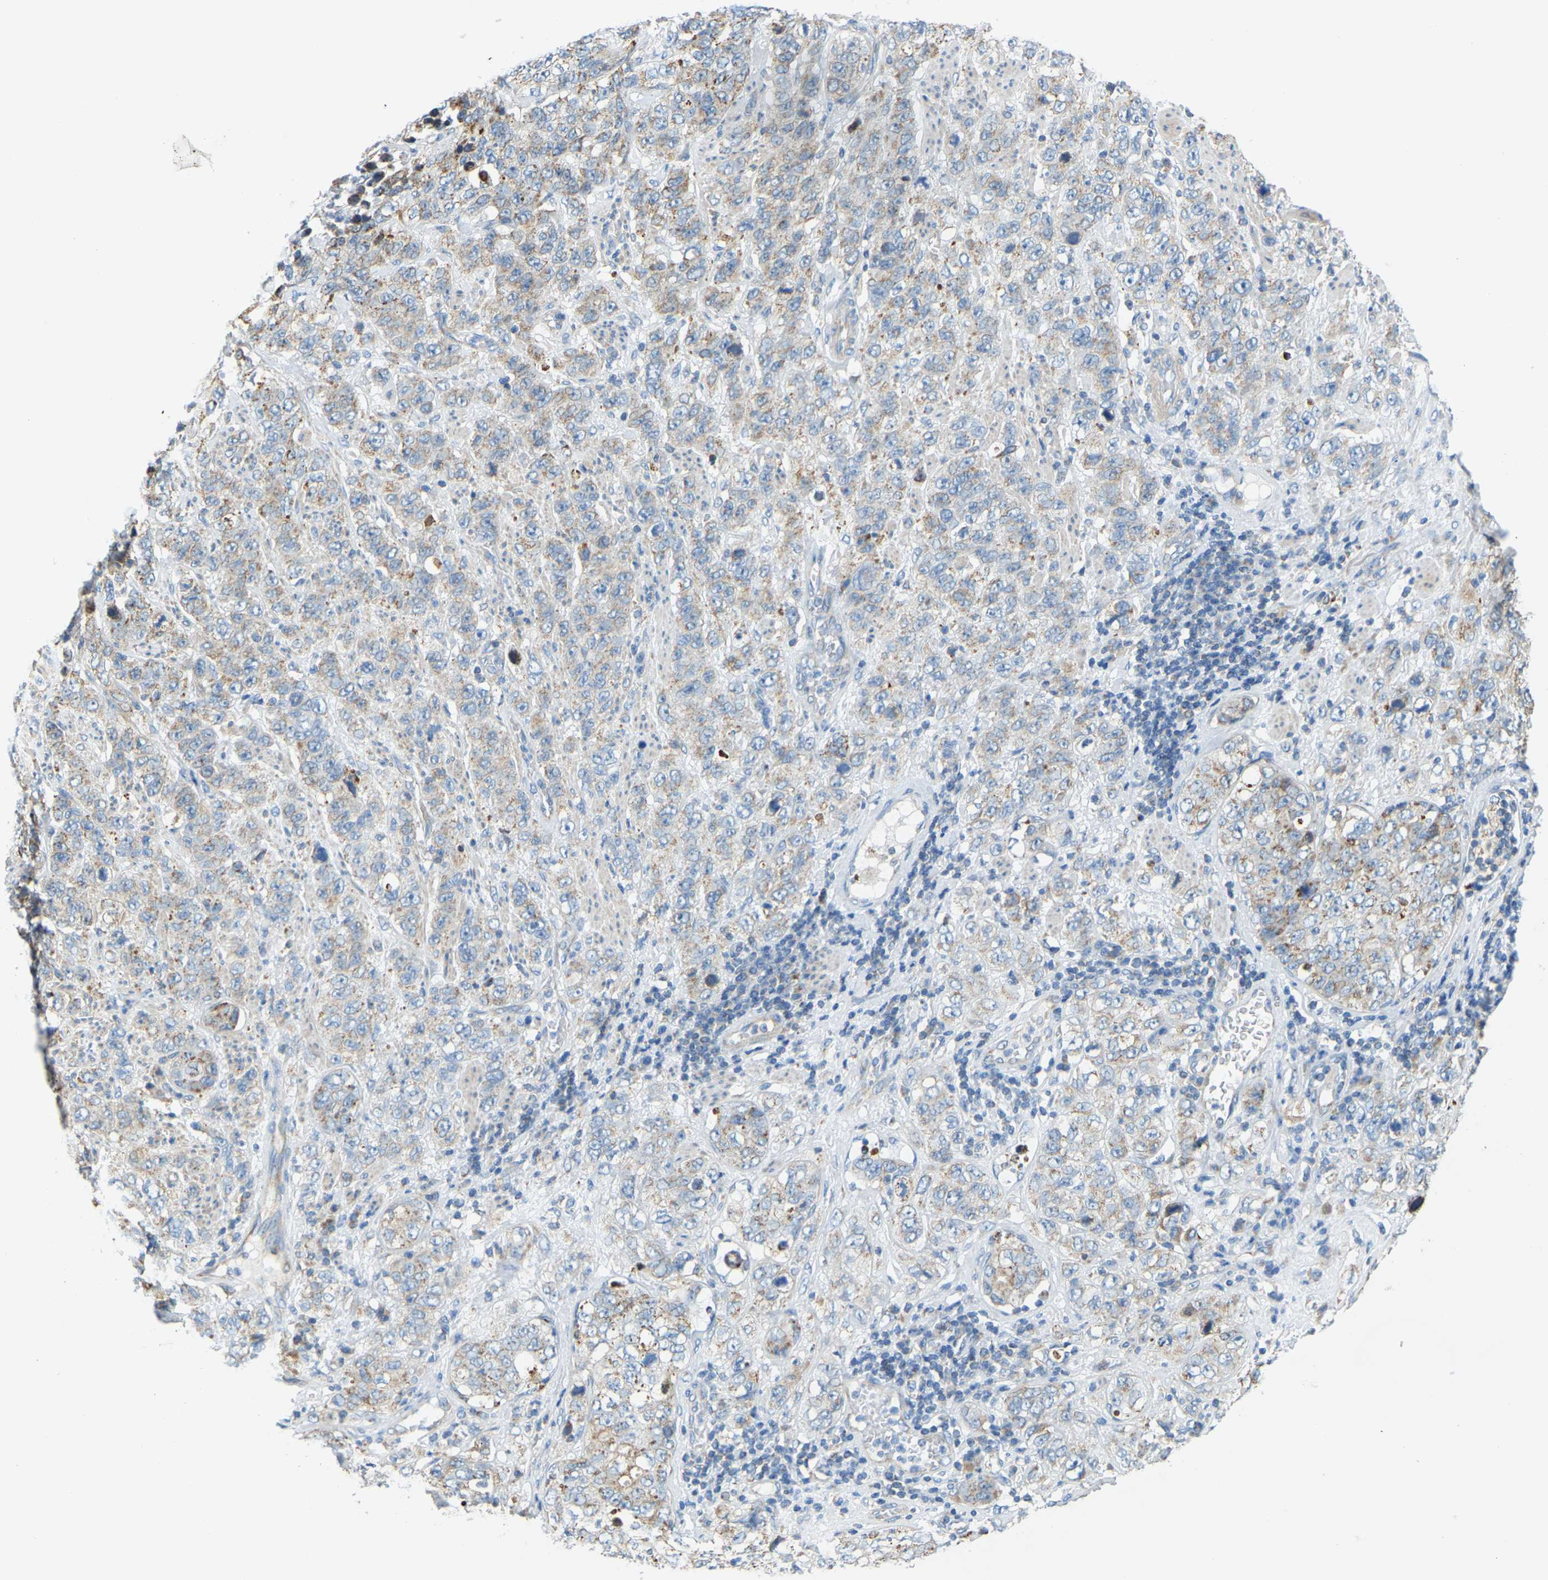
{"staining": {"intensity": "weak", "quantity": "25%-75%", "location": "cytoplasmic/membranous"}, "tissue": "stomach cancer", "cell_type": "Tumor cells", "image_type": "cancer", "snomed": [{"axis": "morphology", "description": "Adenocarcinoma, NOS"}, {"axis": "topography", "description": "Stomach"}], "caption": "Protein staining of stomach cancer tissue reveals weak cytoplasmic/membranous positivity in about 25%-75% of tumor cells.", "gene": "GDA", "patient": {"sex": "male", "age": 48}}